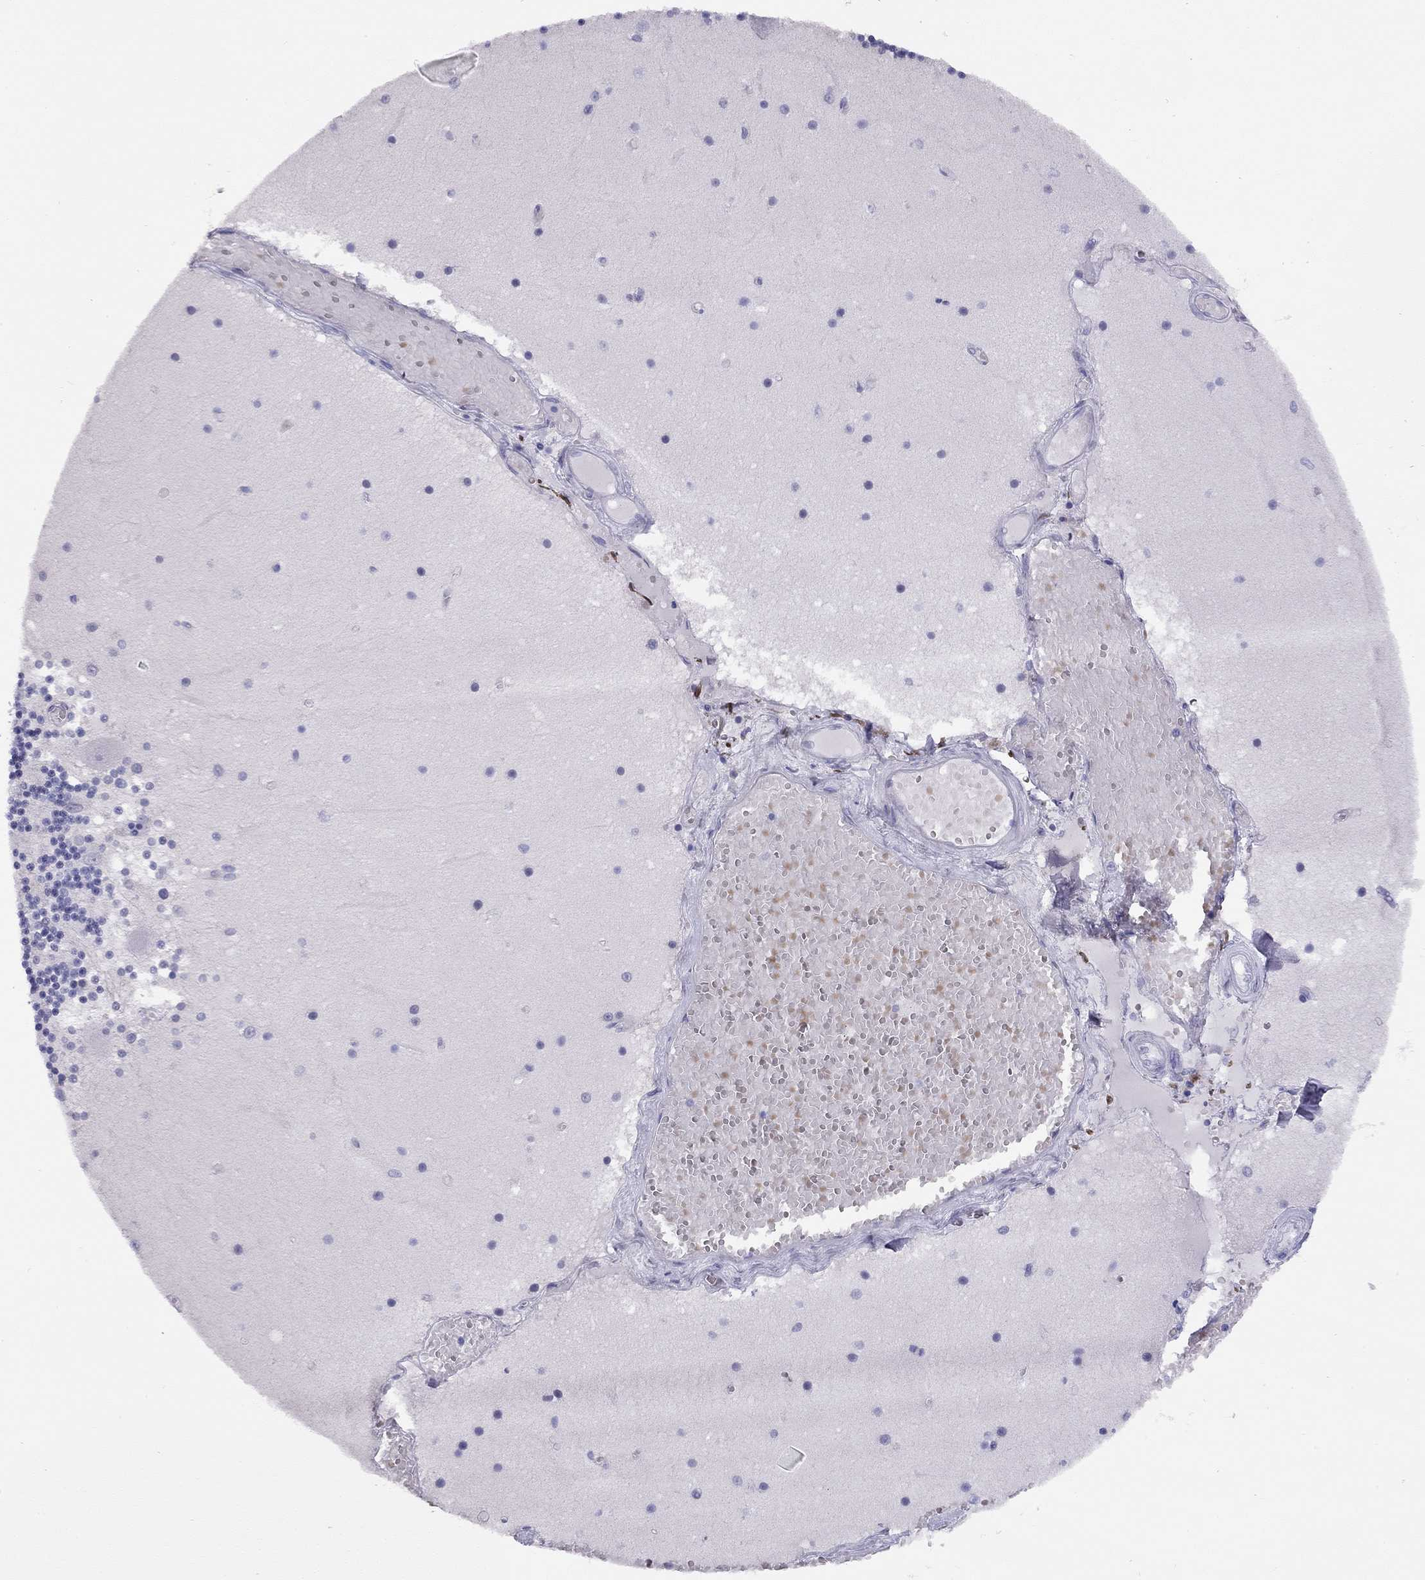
{"staining": {"intensity": "negative", "quantity": "none", "location": "none"}, "tissue": "cerebellum", "cell_type": "Cells in granular layer", "image_type": "normal", "snomed": [{"axis": "morphology", "description": "Normal tissue, NOS"}, {"axis": "topography", "description": "Cerebellum"}], "caption": "Immunohistochemical staining of normal human cerebellum displays no significant expression in cells in granular layer. (Brightfield microscopy of DAB immunohistochemistry (IHC) at high magnification).", "gene": "LRIT2", "patient": {"sex": "female", "age": 28}}